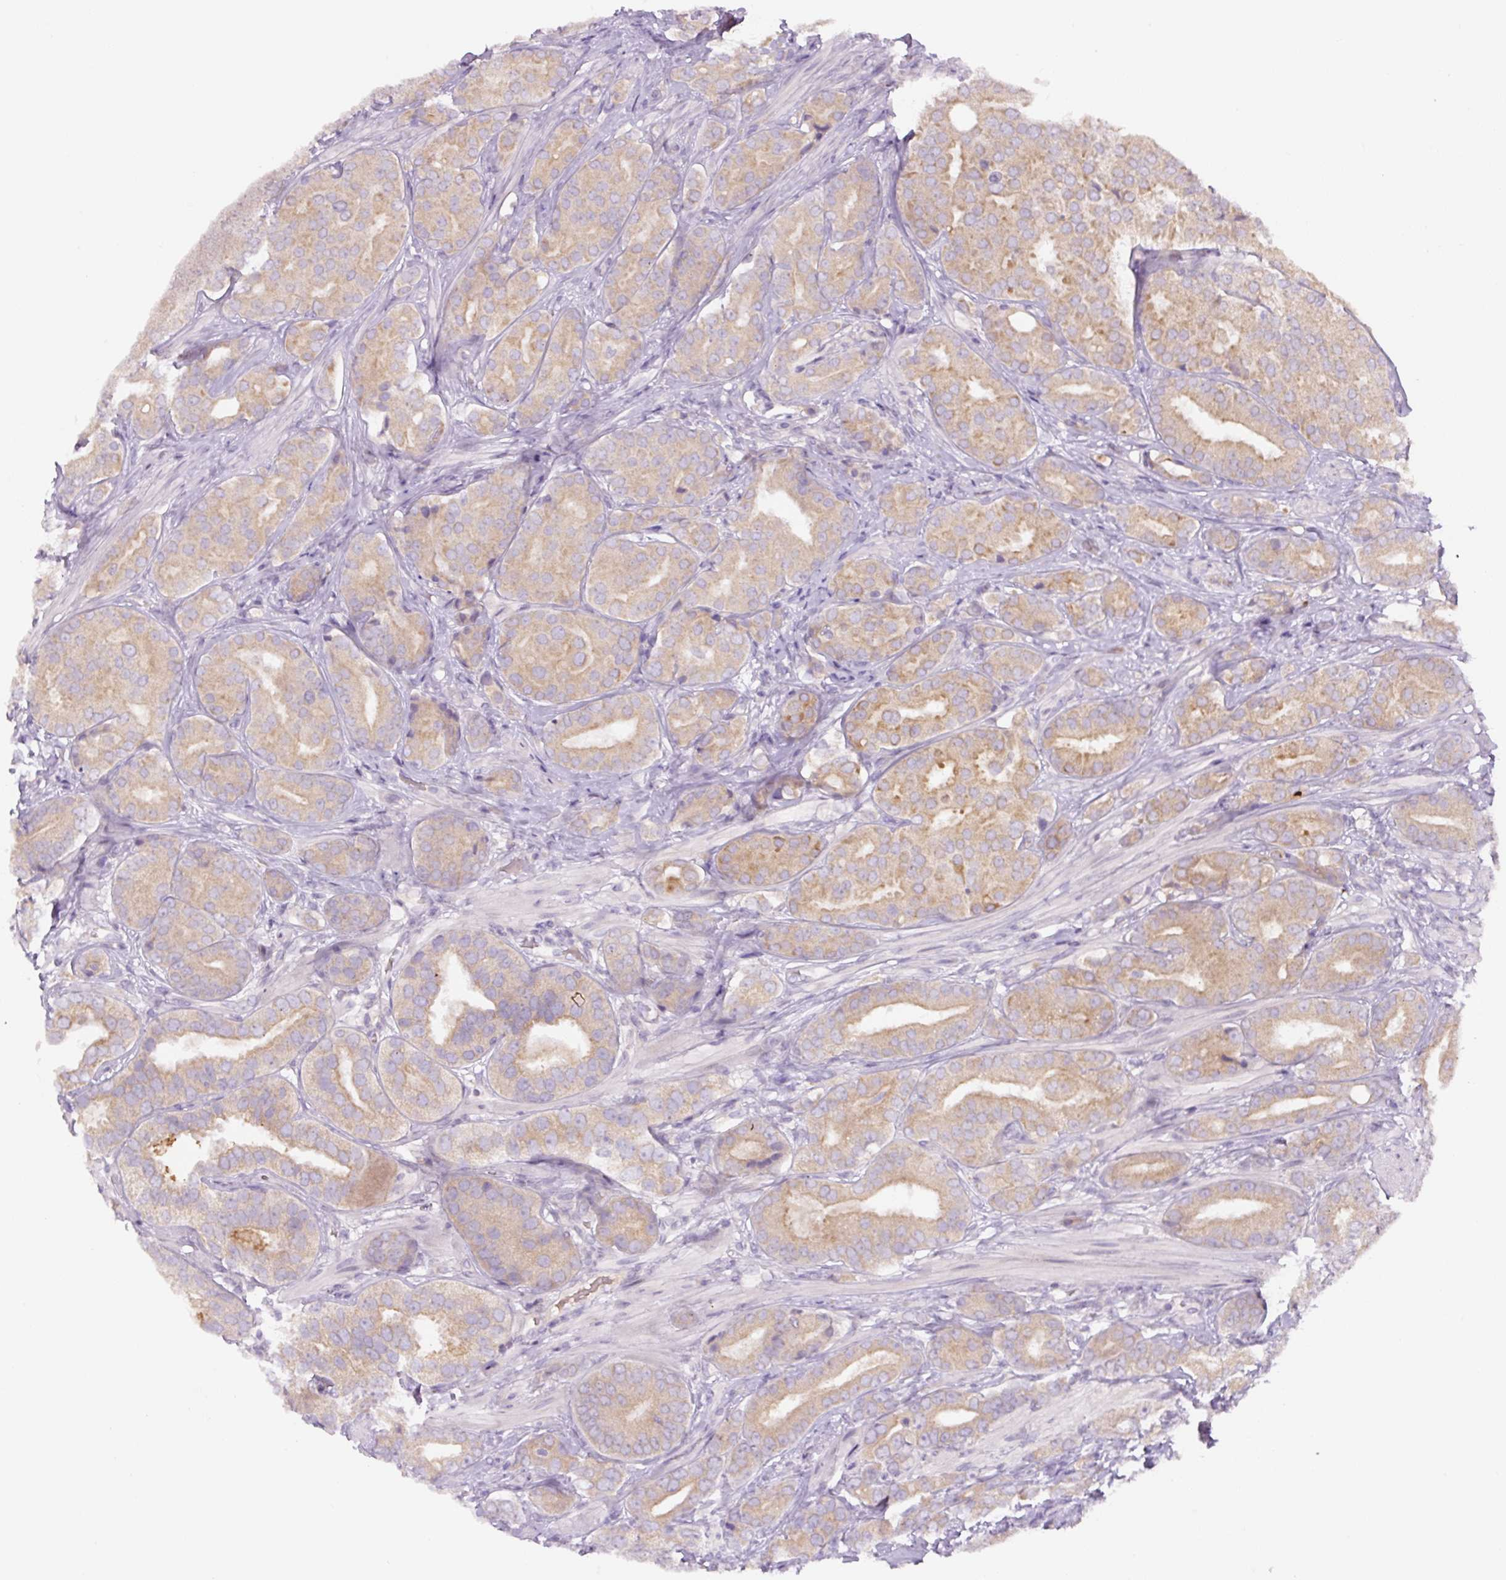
{"staining": {"intensity": "moderate", "quantity": ">75%", "location": "cytoplasmic/membranous"}, "tissue": "prostate cancer", "cell_type": "Tumor cells", "image_type": "cancer", "snomed": [{"axis": "morphology", "description": "Adenocarcinoma, High grade"}, {"axis": "topography", "description": "Prostate"}], "caption": "DAB immunohistochemical staining of prostate cancer (adenocarcinoma (high-grade)) exhibits moderate cytoplasmic/membranous protein expression in approximately >75% of tumor cells. Using DAB (3,3'-diaminobenzidine) (brown) and hematoxylin (blue) stains, captured at high magnification using brightfield microscopy.", "gene": "YIF1B", "patient": {"sex": "male", "age": 63}}